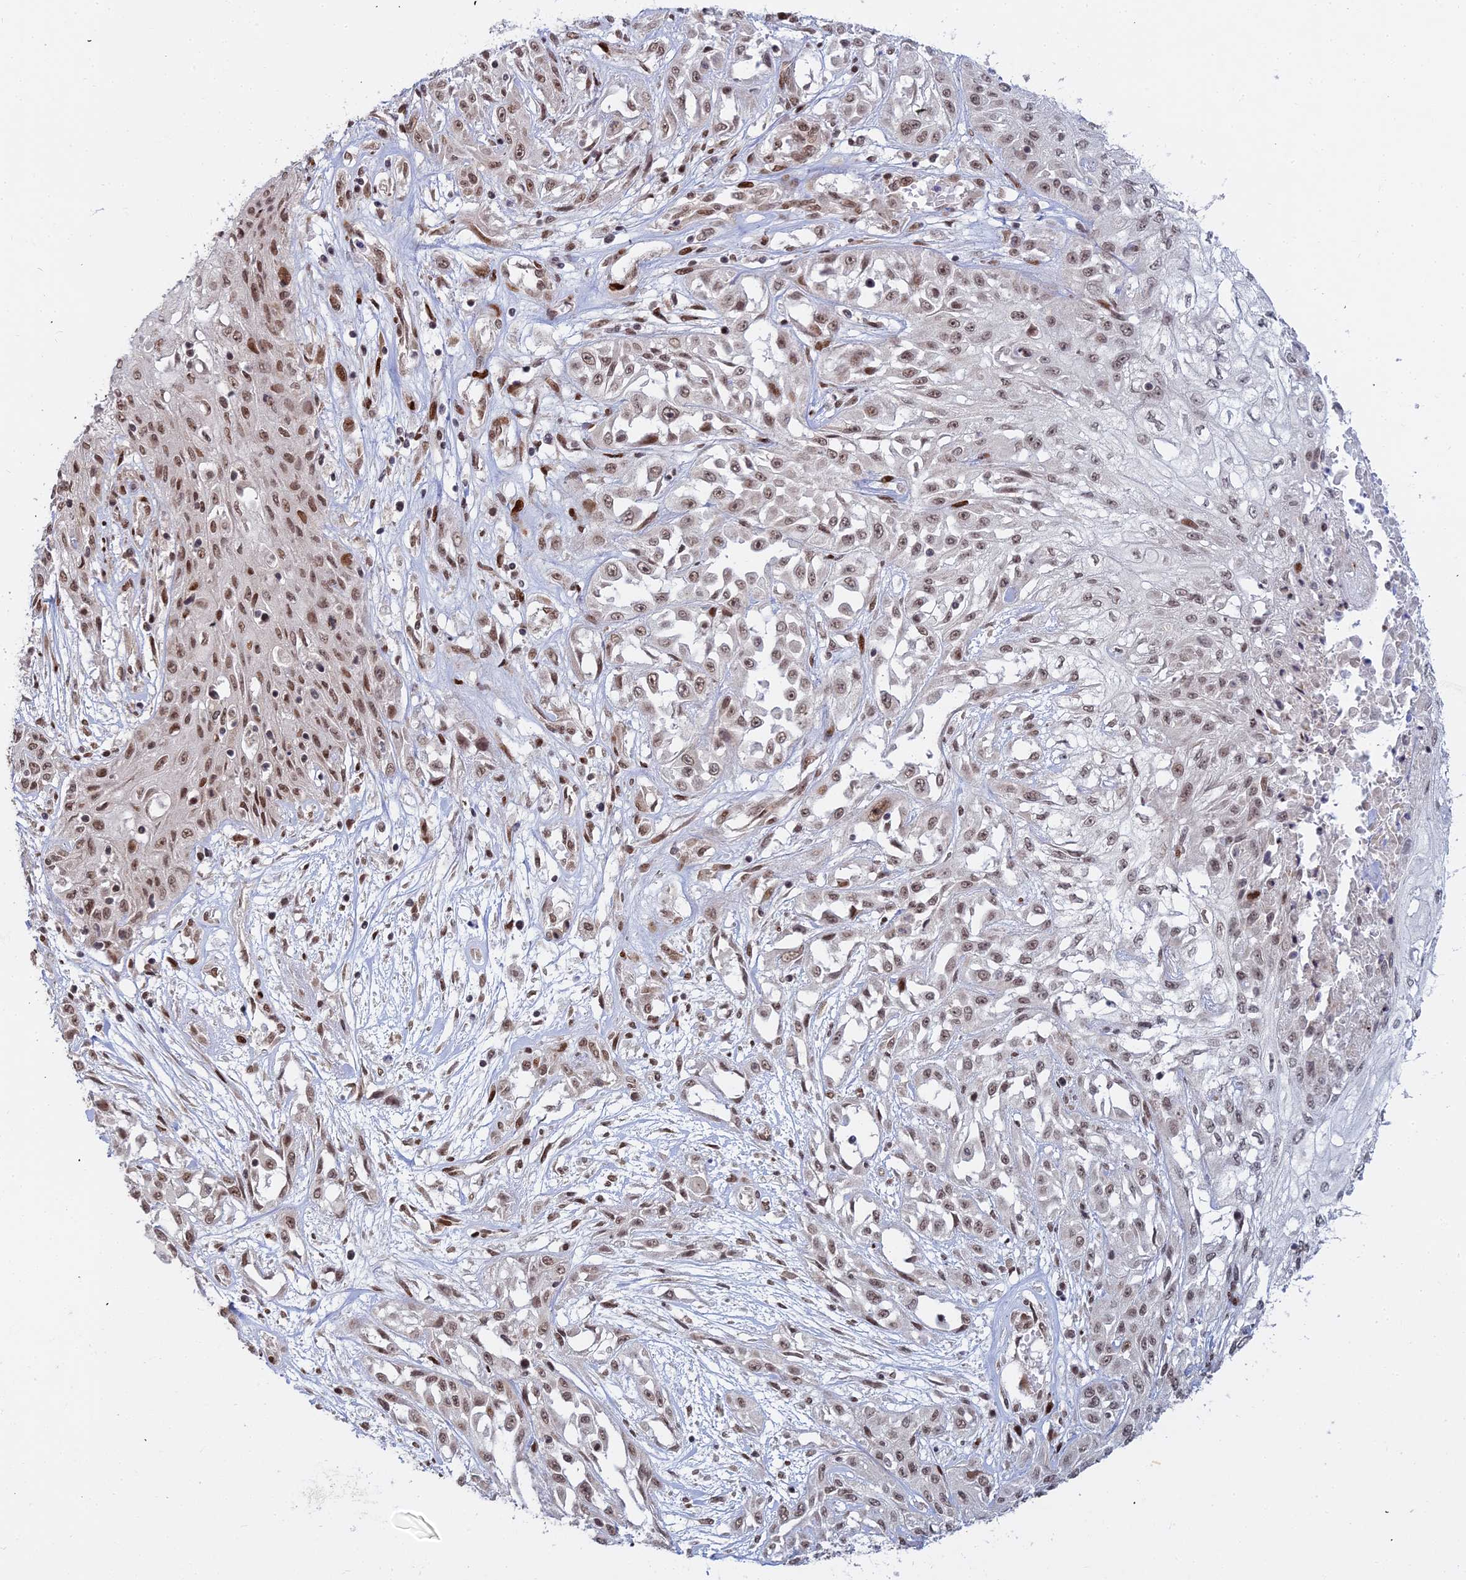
{"staining": {"intensity": "moderate", "quantity": ">75%", "location": "nuclear"}, "tissue": "skin cancer", "cell_type": "Tumor cells", "image_type": "cancer", "snomed": [{"axis": "morphology", "description": "Squamous cell carcinoma, NOS"}, {"axis": "morphology", "description": "Squamous cell carcinoma, metastatic, NOS"}, {"axis": "topography", "description": "Skin"}, {"axis": "topography", "description": "Lymph node"}], "caption": "Immunohistochemical staining of human skin cancer (squamous cell carcinoma) displays moderate nuclear protein staining in approximately >75% of tumor cells.", "gene": "ABCA2", "patient": {"sex": "male", "age": 75}}